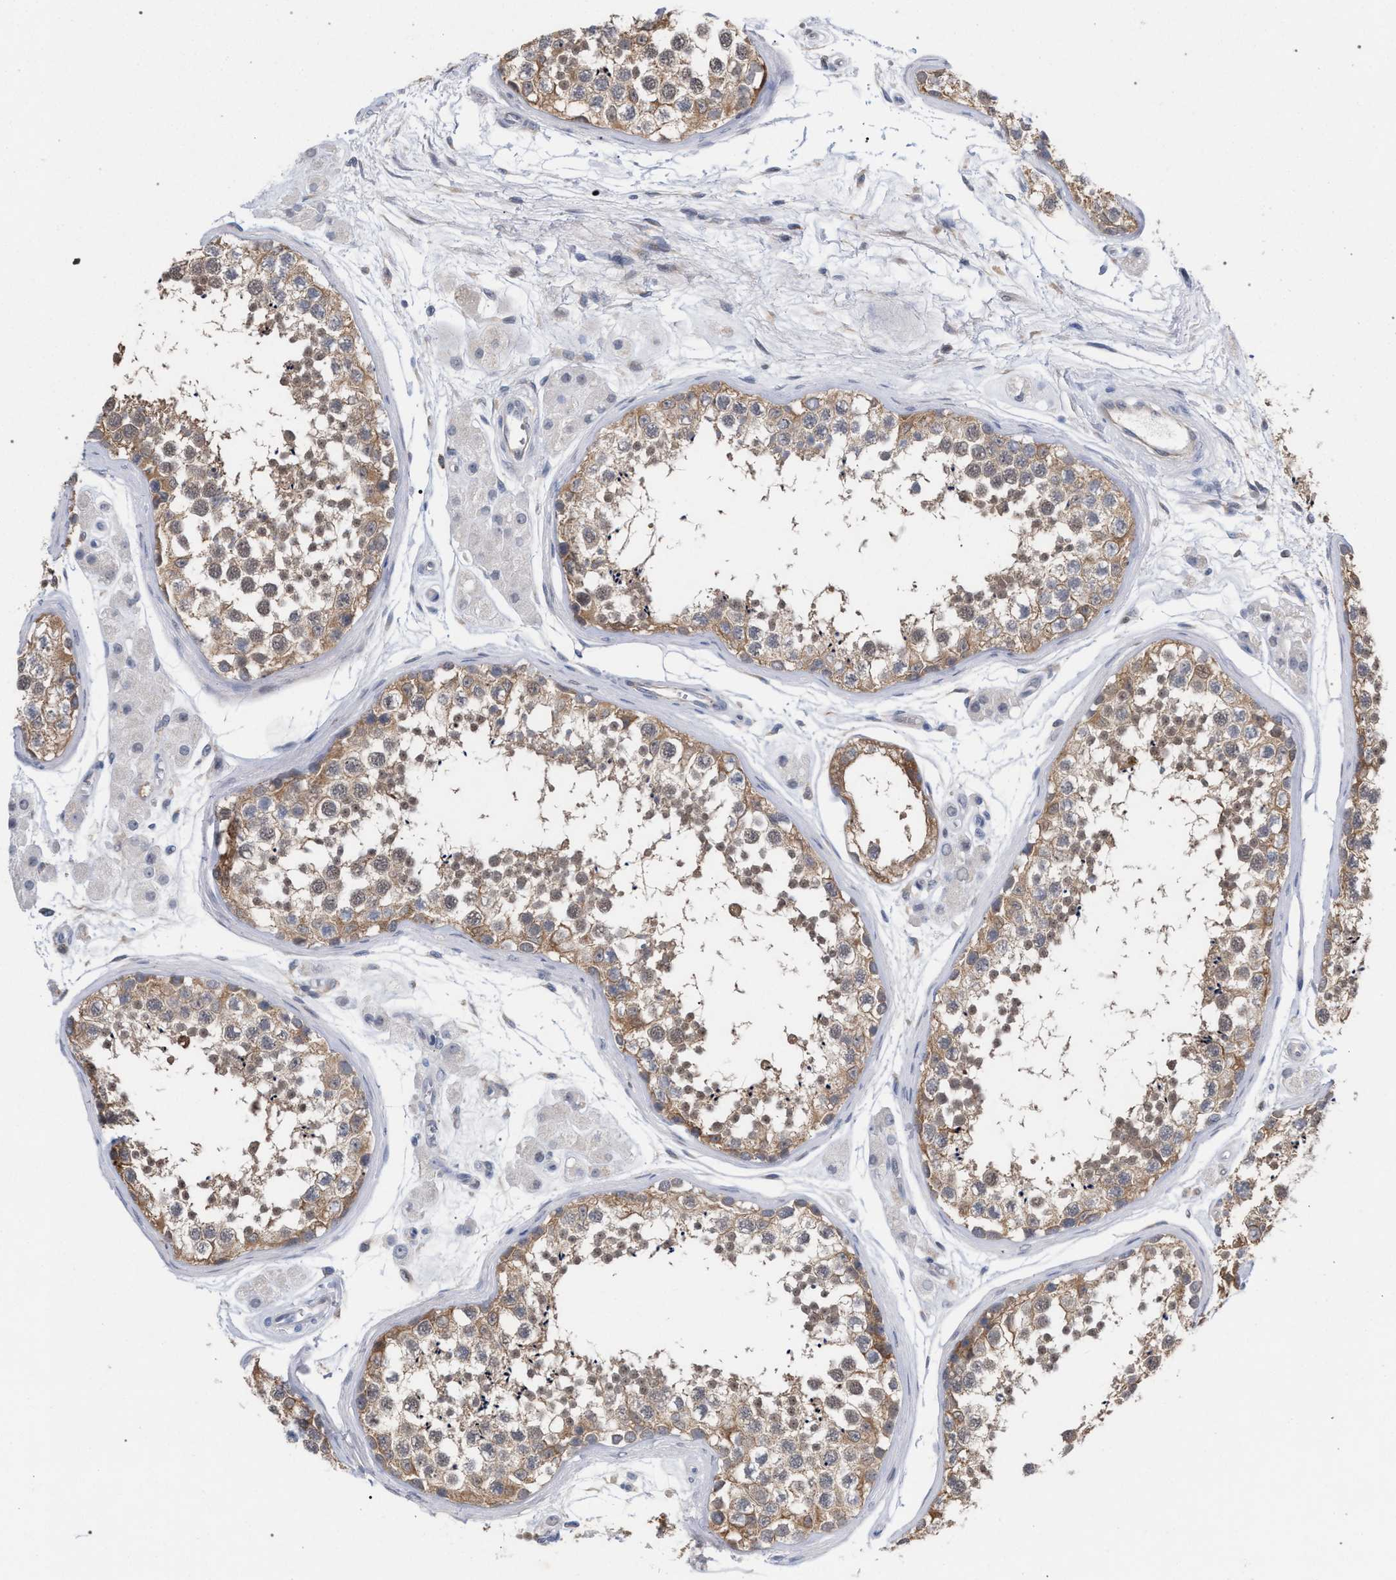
{"staining": {"intensity": "moderate", "quantity": ">75%", "location": "cytoplasmic/membranous"}, "tissue": "testis", "cell_type": "Cells in seminiferous ducts", "image_type": "normal", "snomed": [{"axis": "morphology", "description": "Normal tissue, NOS"}, {"axis": "topography", "description": "Testis"}], "caption": "IHC of benign human testis displays medium levels of moderate cytoplasmic/membranous staining in approximately >75% of cells in seminiferous ducts.", "gene": "FHOD3", "patient": {"sex": "male", "age": 56}}